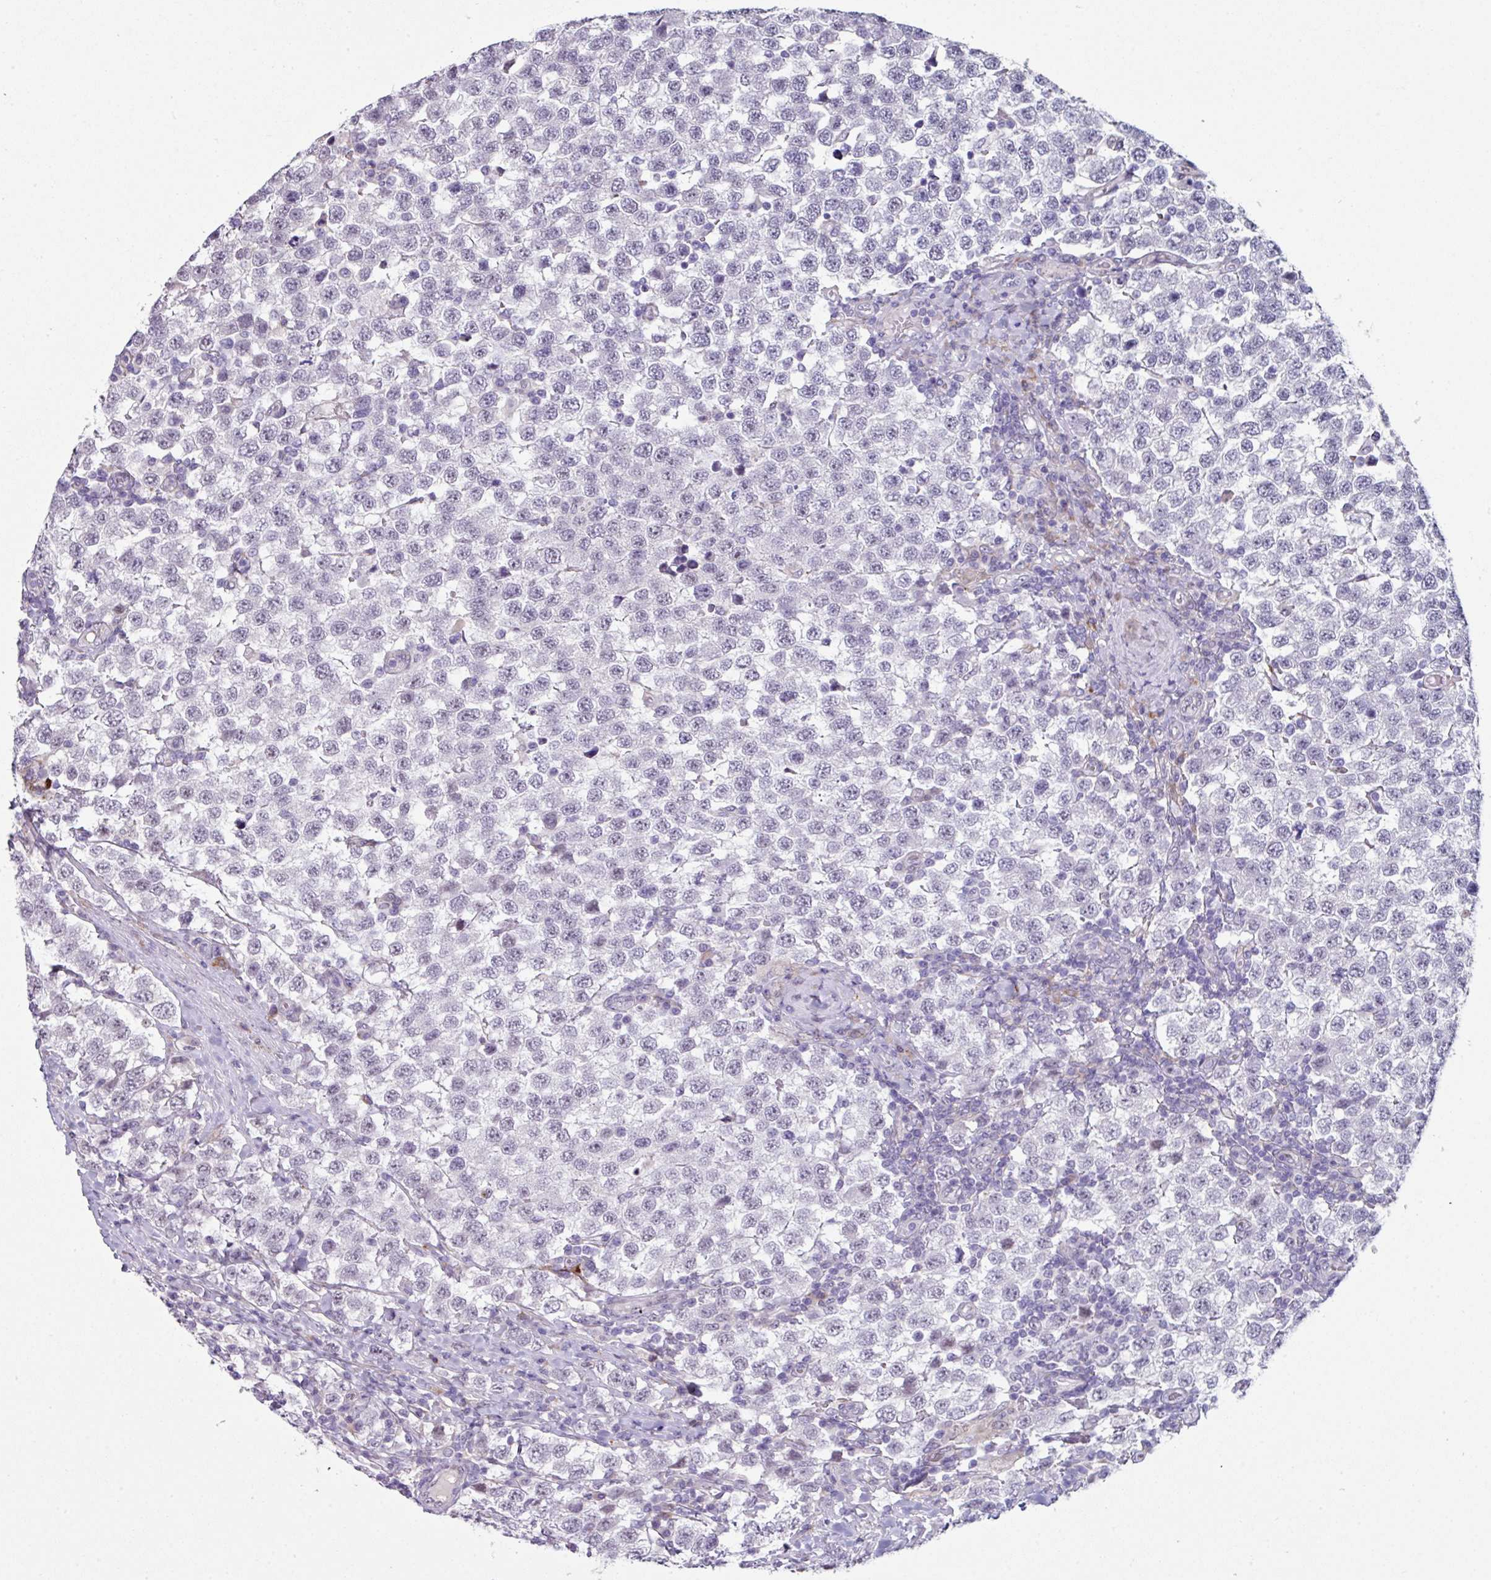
{"staining": {"intensity": "weak", "quantity": "25%-75%", "location": "nuclear"}, "tissue": "testis cancer", "cell_type": "Tumor cells", "image_type": "cancer", "snomed": [{"axis": "morphology", "description": "Seminoma, NOS"}, {"axis": "topography", "description": "Testis"}], "caption": "Tumor cells display weak nuclear positivity in about 25%-75% of cells in seminoma (testis). The staining is performed using DAB (3,3'-diaminobenzidine) brown chromogen to label protein expression. The nuclei are counter-stained blue using hematoxylin.", "gene": "BMS1", "patient": {"sex": "male", "age": 34}}